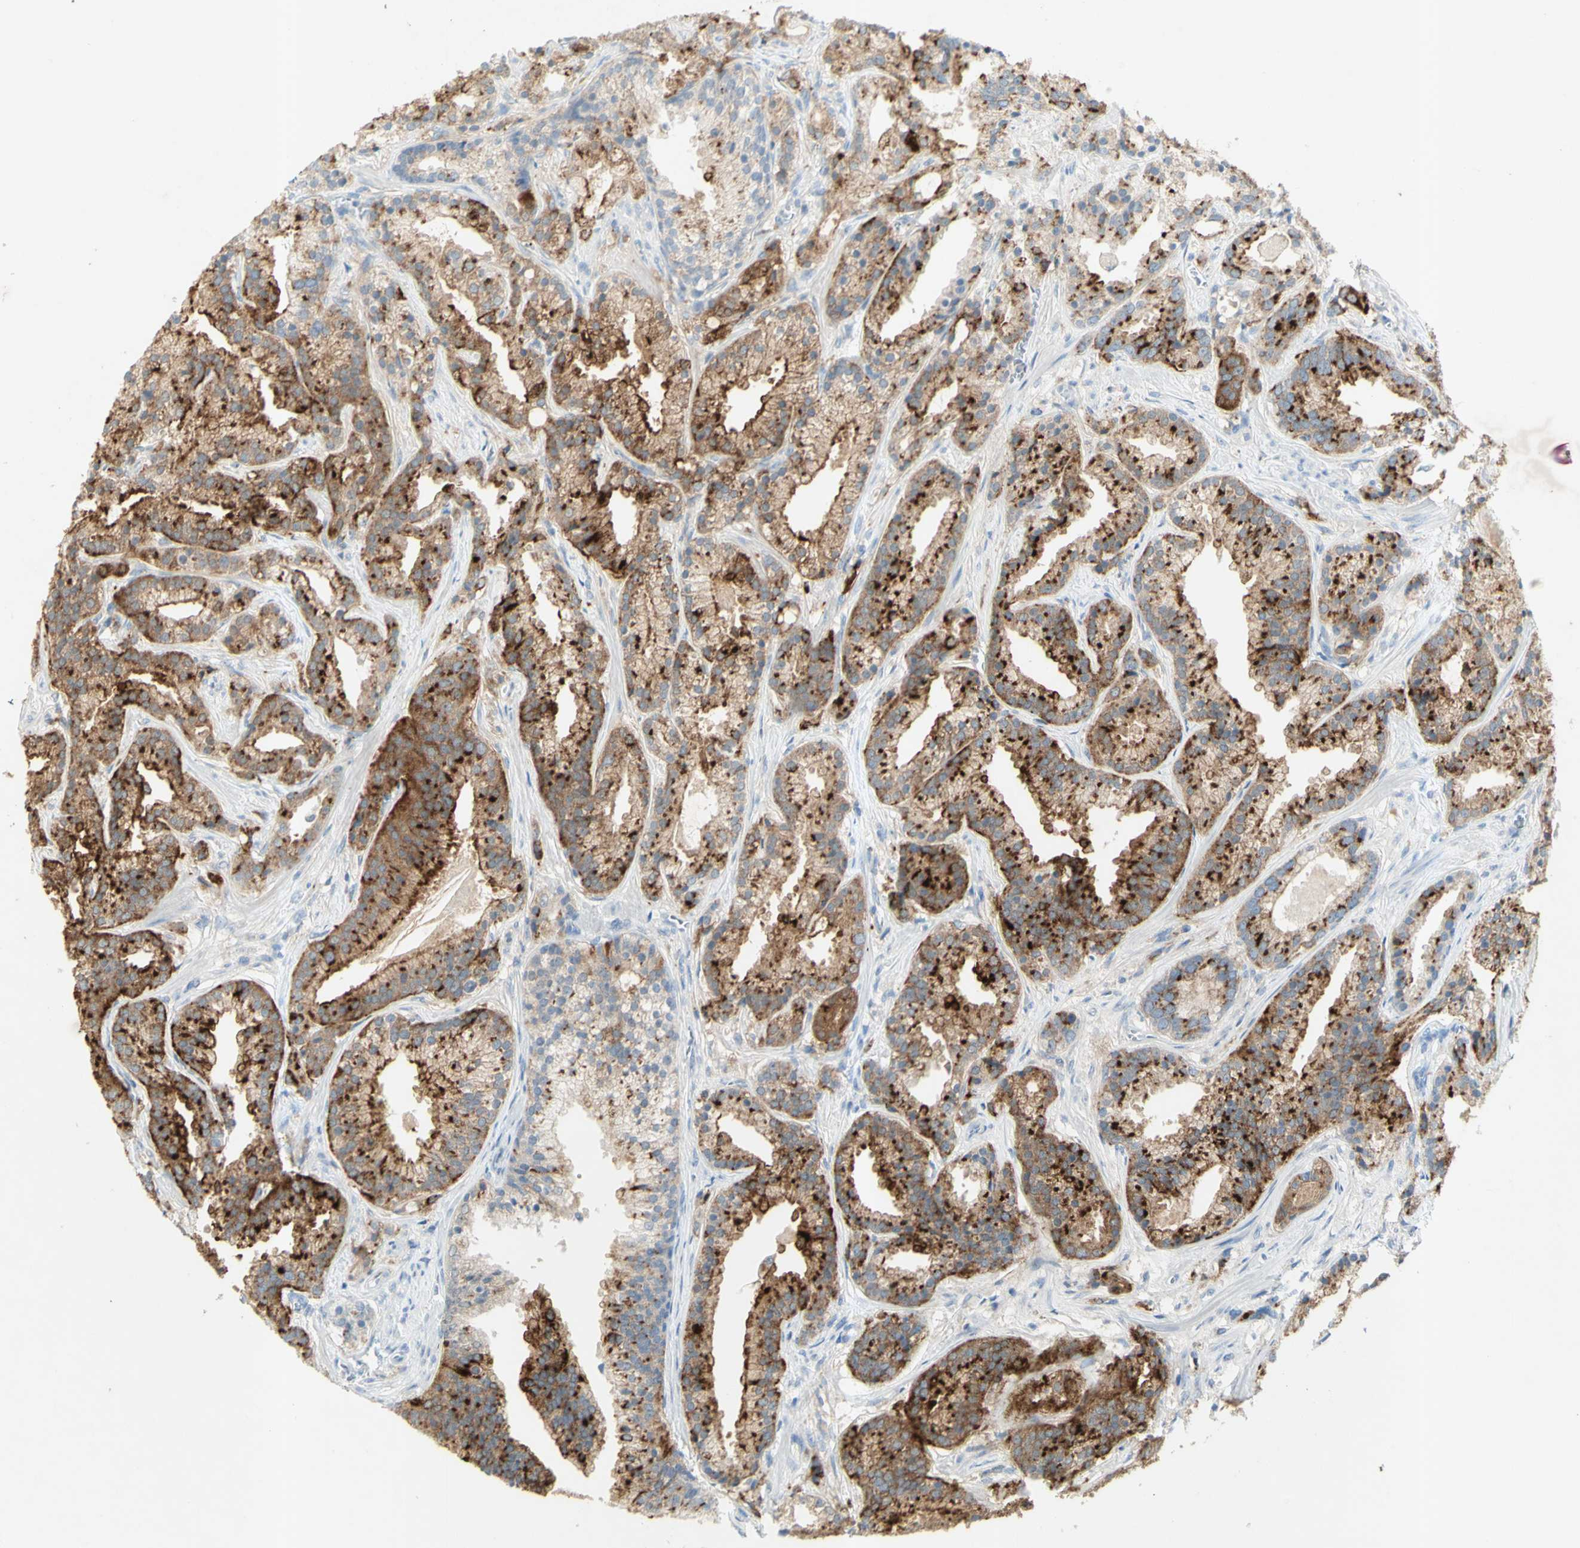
{"staining": {"intensity": "strong", "quantity": ">75%", "location": "cytoplasmic/membranous"}, "tissue": "prostate cancer", "cell_type": "Tumor cells", "image_type": "cancer", "snomed": [{"axis": "morphology", "description": "Adenocarcinoma, Low grade"}, {"axis": "topography", "description": "Prostate"}], "caption": "This photomicrograph exhibits immunohistochemistry staining of low-grade adenocarcinoma (prostate), with high strong cytoplasmic/membranous expression in approximately >75% of tumor cells.", "gene": "GDF15", "patient": {"sex": "male", "age": 59}}